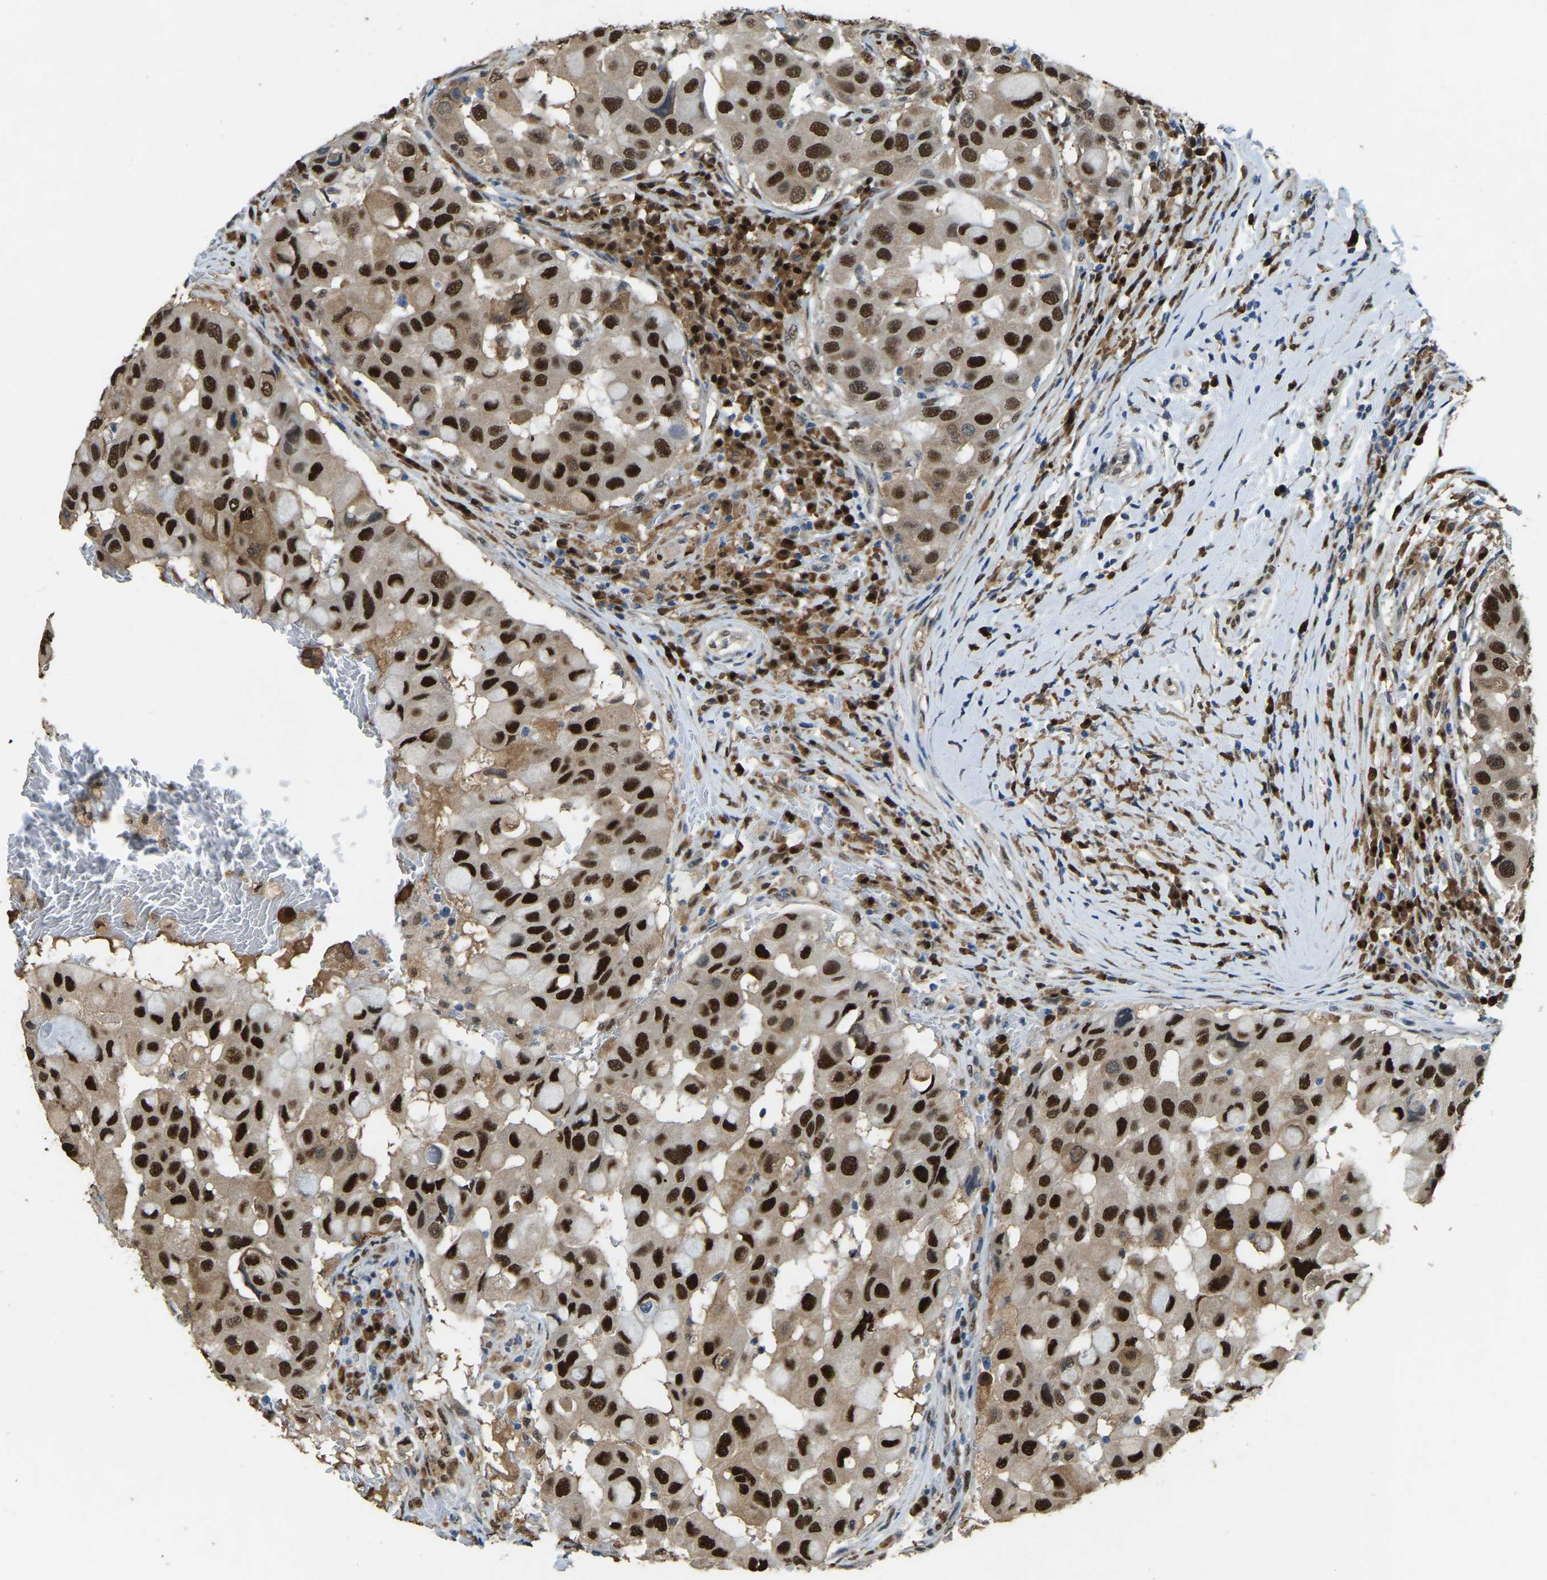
{"staining": {"intensity": "strong", "quantity": ">75%", "location": "cytoplasmic/membranous,nuclear"}, "tissue": "breast cancer", "cell_type": "Tumor cells", "image_type": "cancer", "snomed": [{"axis": "morphology", "description": "Duct carcinoma"}, {"axis": "topography", "description": "Breast"}], "caption": "Strong cytoplasmic/membranous and nuclear positivity for a protein is present in about >75% of tumor cells of breast infiltrating ductal carcinoma using immunohistochemistry (IHC).", "gene": "NANS", "patient": {"sex": "female", "age": 27}}